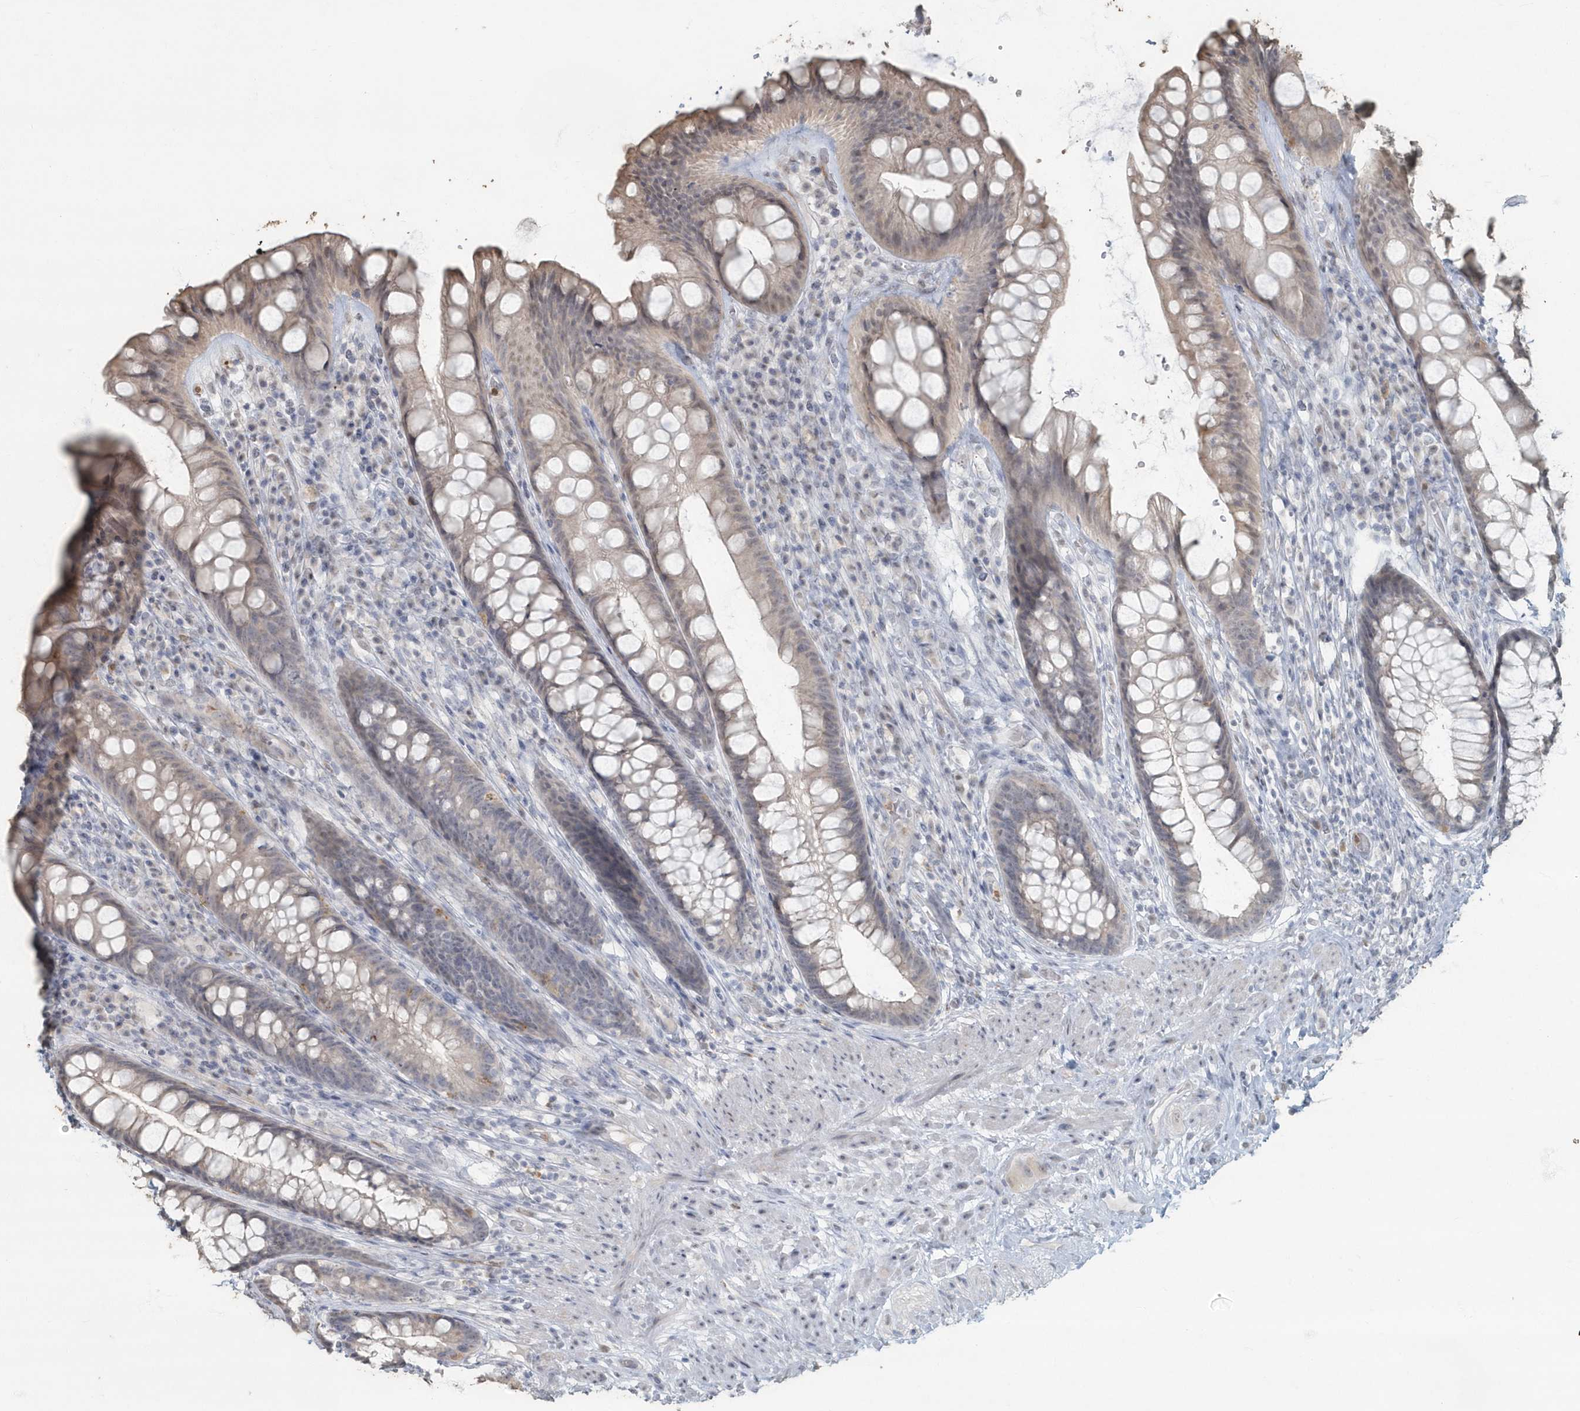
{"staining": {"intensity": "weak", "quantity": "25%-75%", "location": "cytoplasmic/membranous"}, "tissue": "rectum", "cell_type": "Glandular cells", "image_type": "normal", "snomed": [{"axis": "morphology", "description": "Normal tissue, NOS"}, {"axis": "topography", "description": "Rectum"}], "caption": "Brown immunohistochemical staining in benign rectum exhibits weak cytoplasmic/membranous positivity in approximately 25%-75% of glandular cells. (Stains: DAB (3,3'-diaminobenzidine) in brown, nuclei in blue, Microscopy: brightfield microscopy at high magnification).", "gene": "MYOT", "patient": {"sex": "male", "age": 74}}